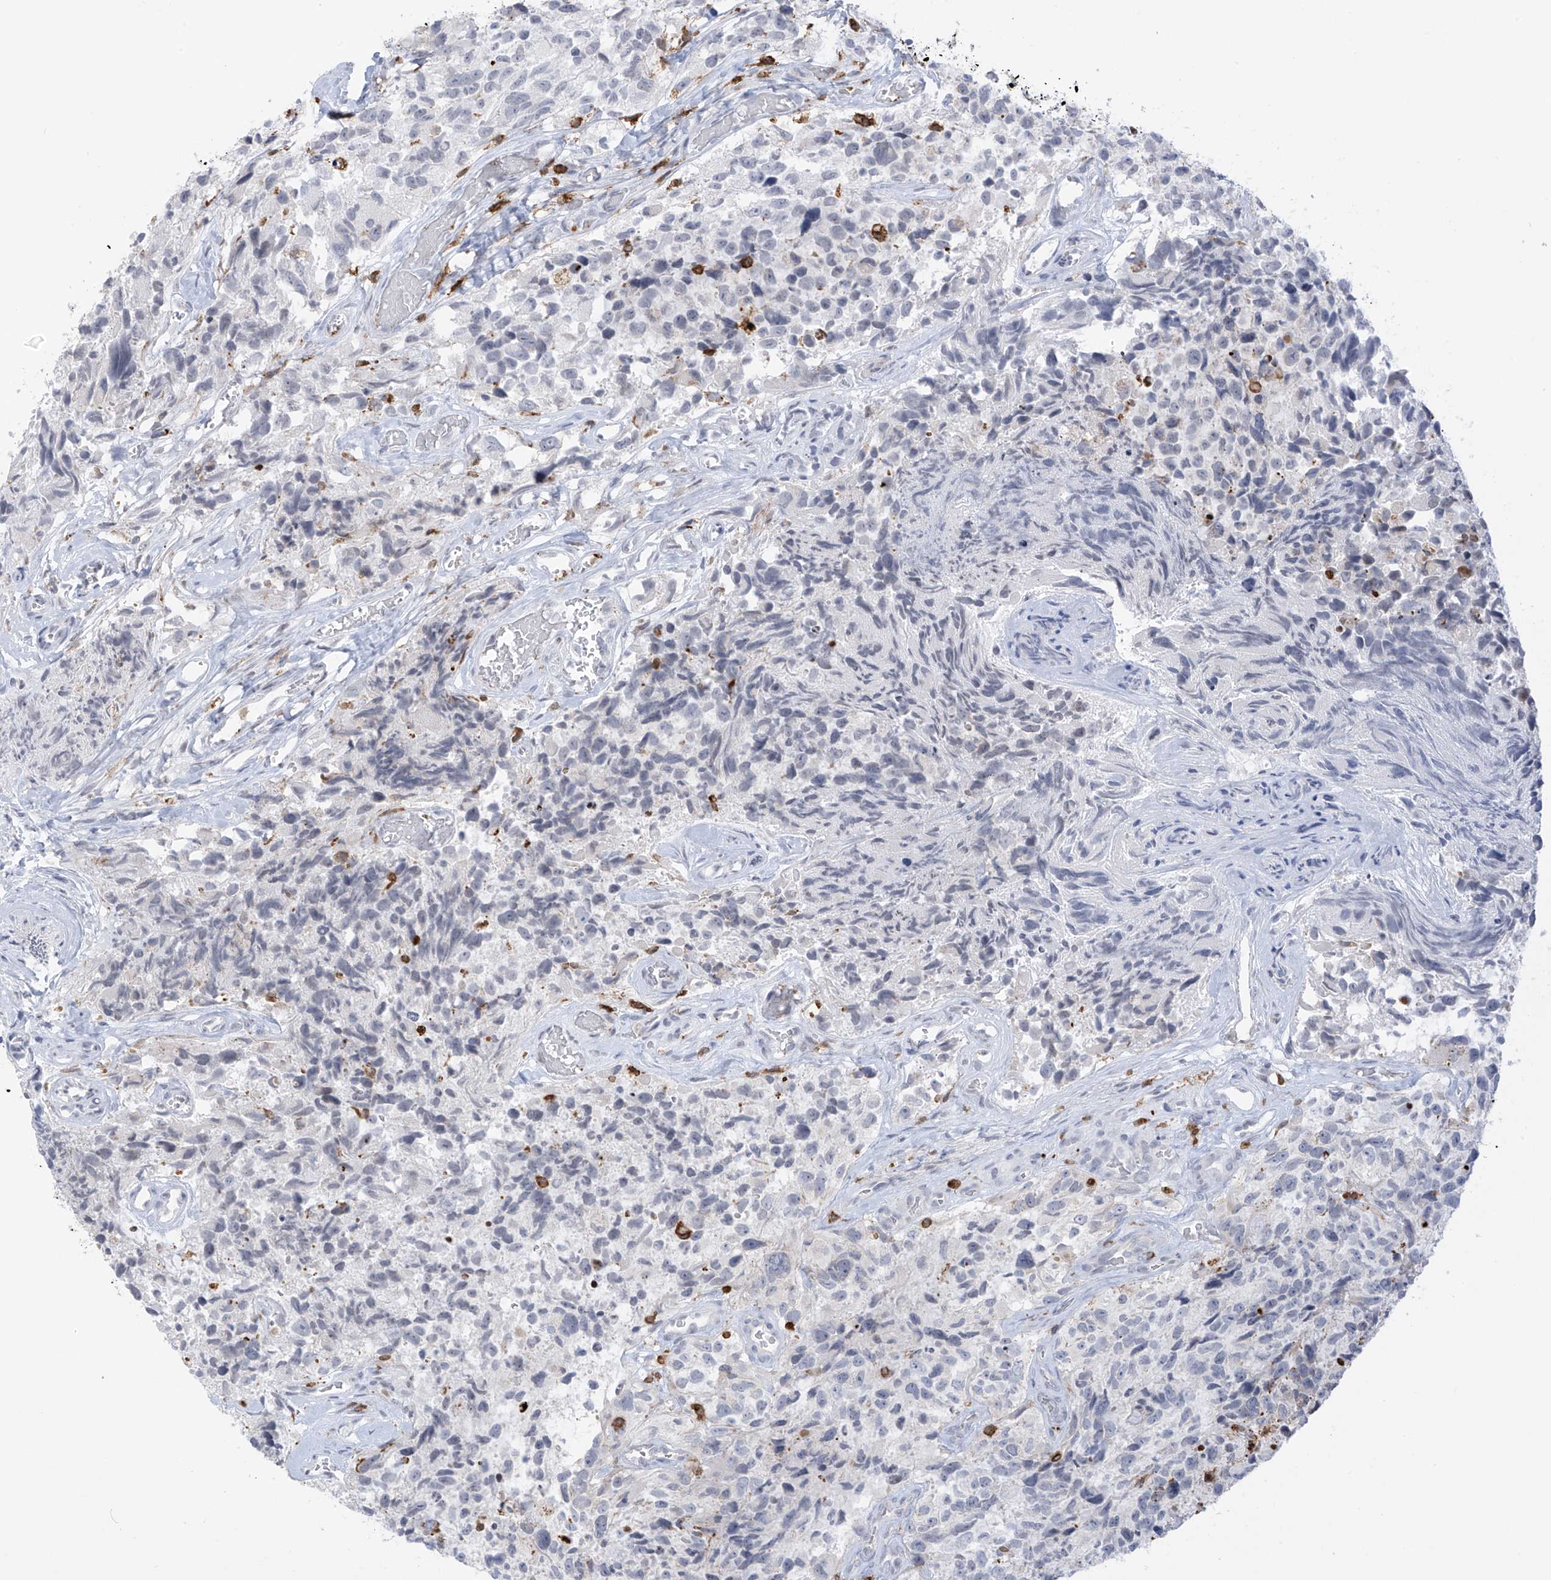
{"staining": {"intensity": "negative", "quantity": "none", "location": "none"}, "tissue": "glioma", "cell_type": "Tumor cells", "image_type": "cancer", "snomed": [{"axis": "morphology", "description": "Glioma, malignant, High grade"}, {"axis": "topography", "description": "Brain"}], "caption": "An immunohistochemistry (IHC) image of glioma is shown. There is no staining in tumor cells of glioma. (Brightfield microscopy of DAB IHC at high magnification).", "gene": "TBXAS1", "patient": {"sex": "male", "age": 69}}